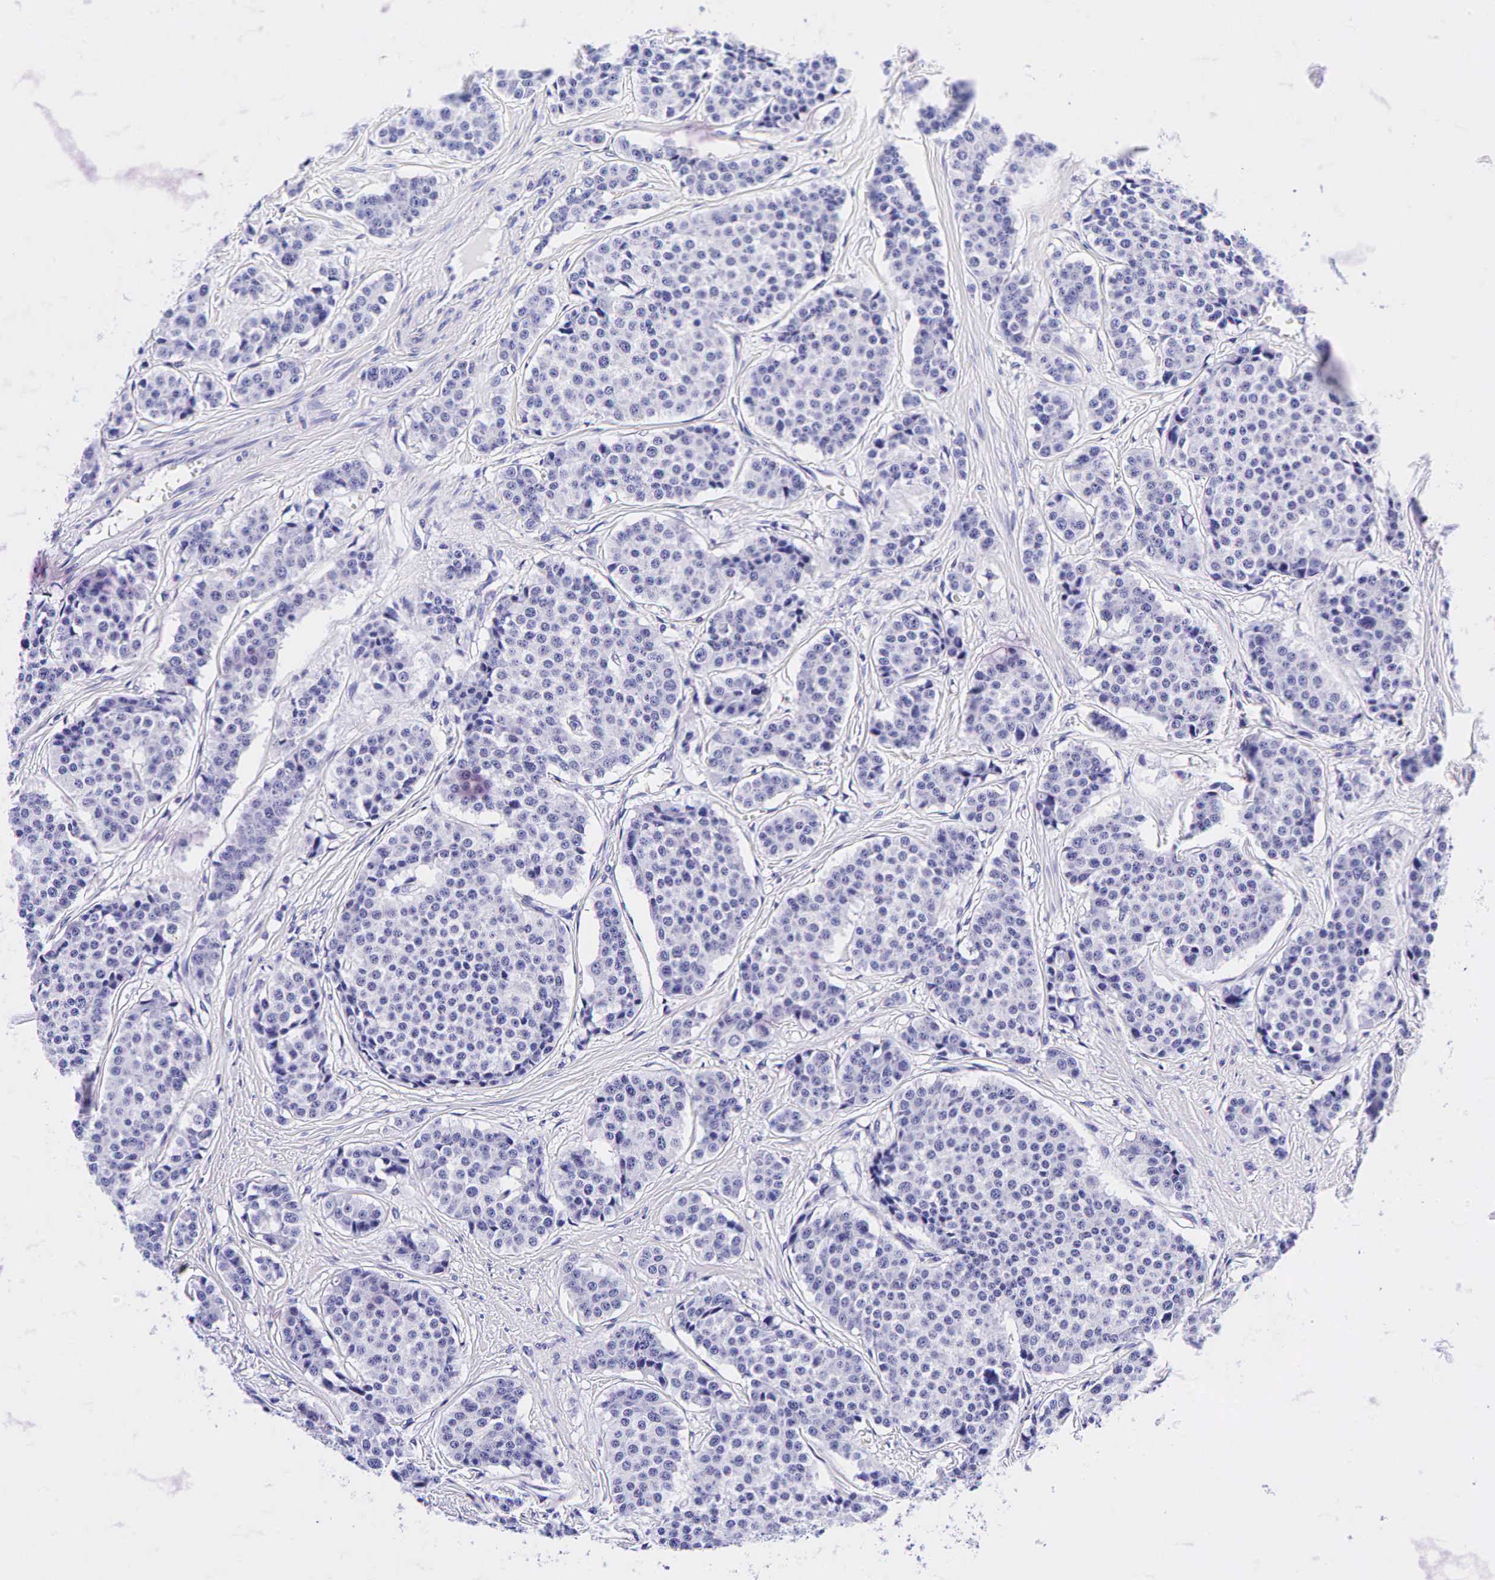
{"staining": {"intensity": "negative", "quantity": "none", "location": "none"}, "tissue": "carcinoid", "cell_type": "Tumor cells", "image_type": "cancer", "snomed": [{"axis": "morphology", "description": "Carcinoid, malignant, NOS"}, {"axis": "topography", "description": "Small intestine"}], "caption": "A photomicrograph of carcinoid (malignant) stained for a protein shows no brown staining in tumor cells.", "gene": "GCG", "patient": {"sex": "male", "age": 60}}